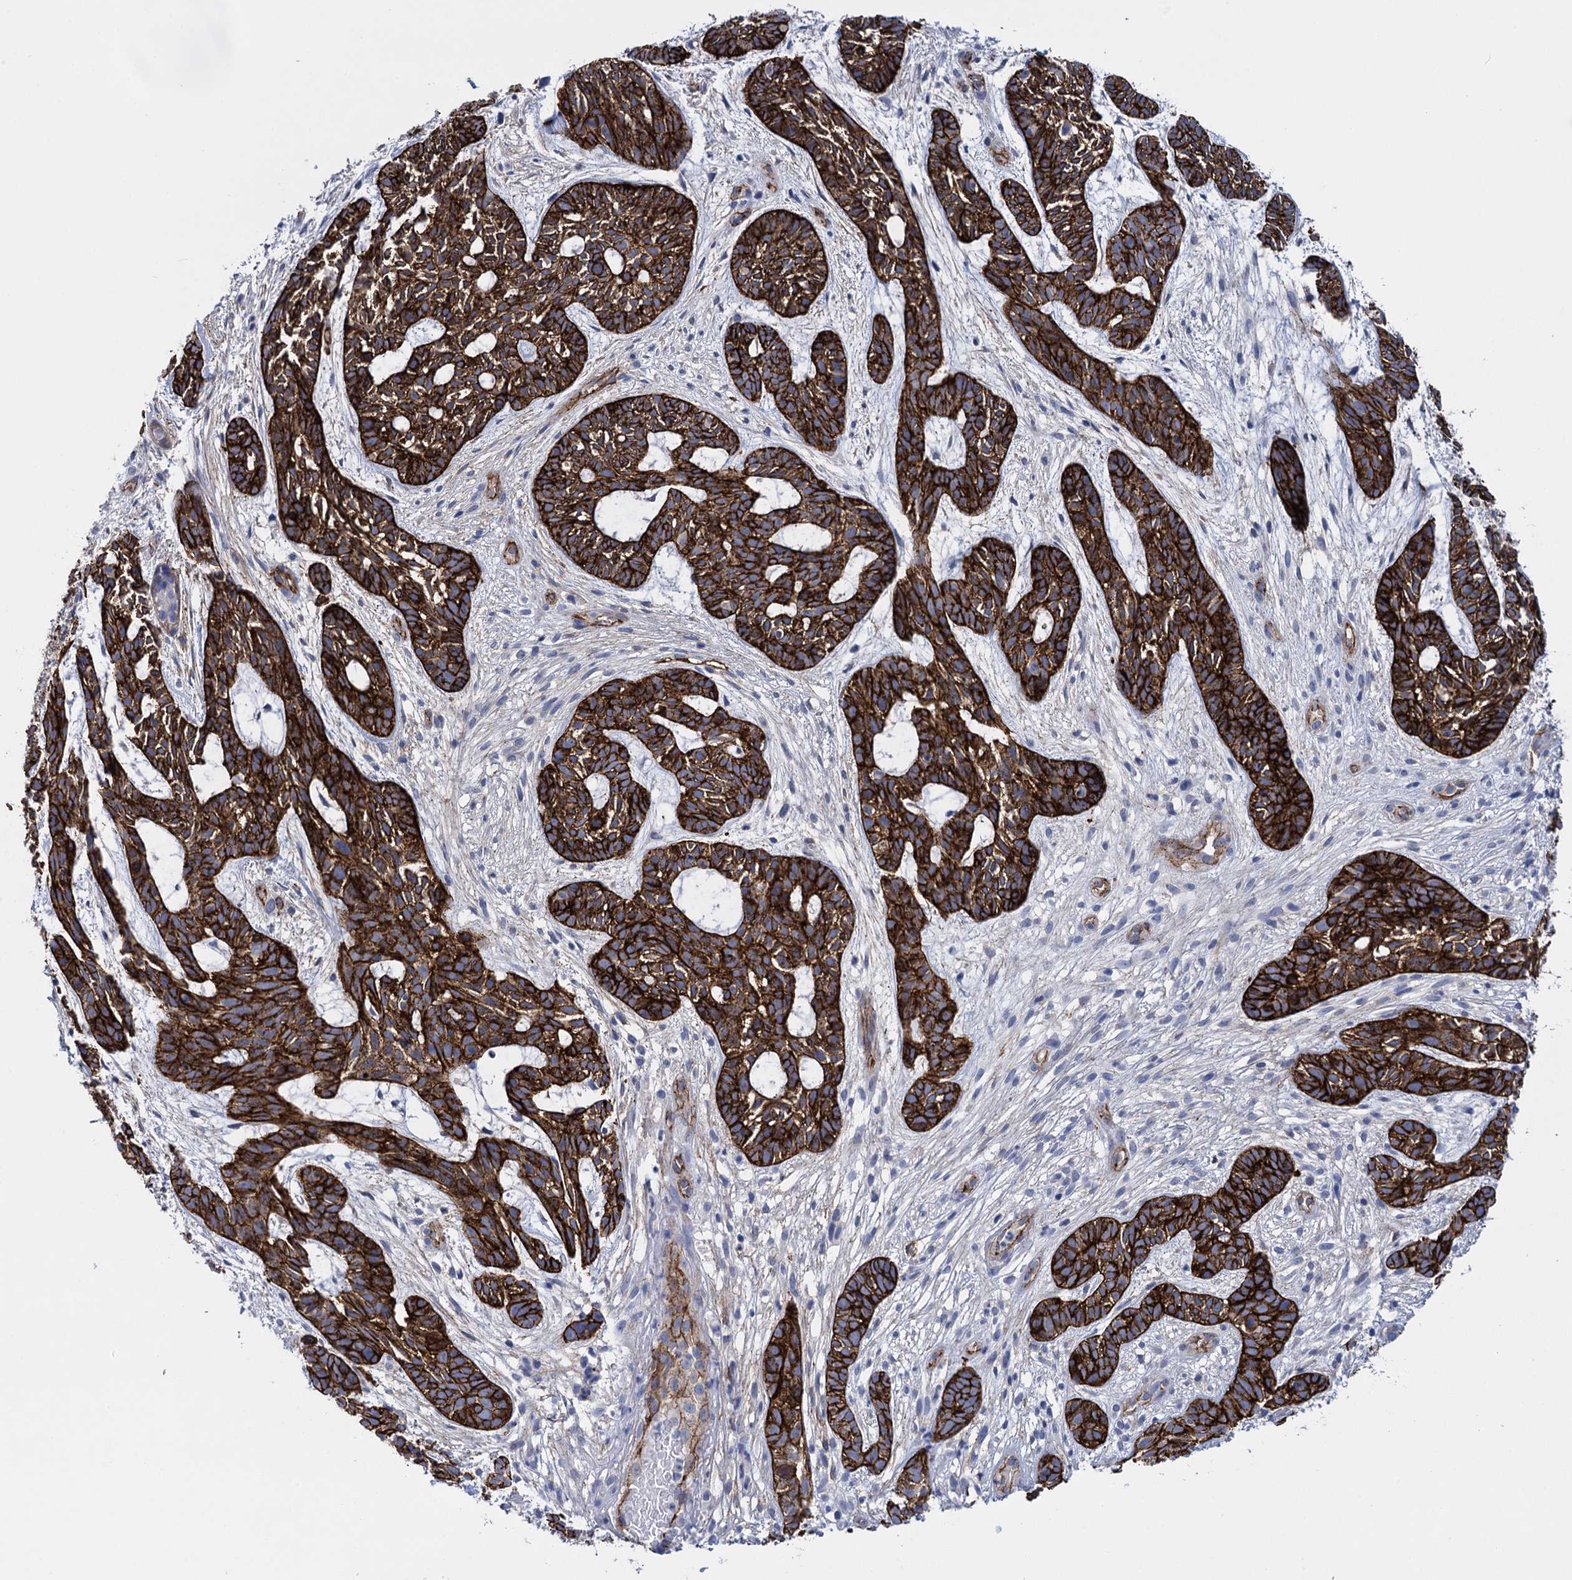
{"staining": {"intensity": "strong", "quantity": ">75%", "location": "cytoplasmic/membranous"}, "tissue": "skin cancer", "cell_type": "Tumor cells", "image_type": "cancer", "snomed": [{"axis": "morphology", "description": "Basal cell carcinoma"}, {"axis": "topography", "description": "Skin"}], "caption": "Immunohistochemical staining of human basal cell carcinoma (skin) displays strong cytoplasmic/membranous protein positivity in about >75% of tumor cells.", "gene": "SNCG", "patient": {"sex": "male", "age": 89}}